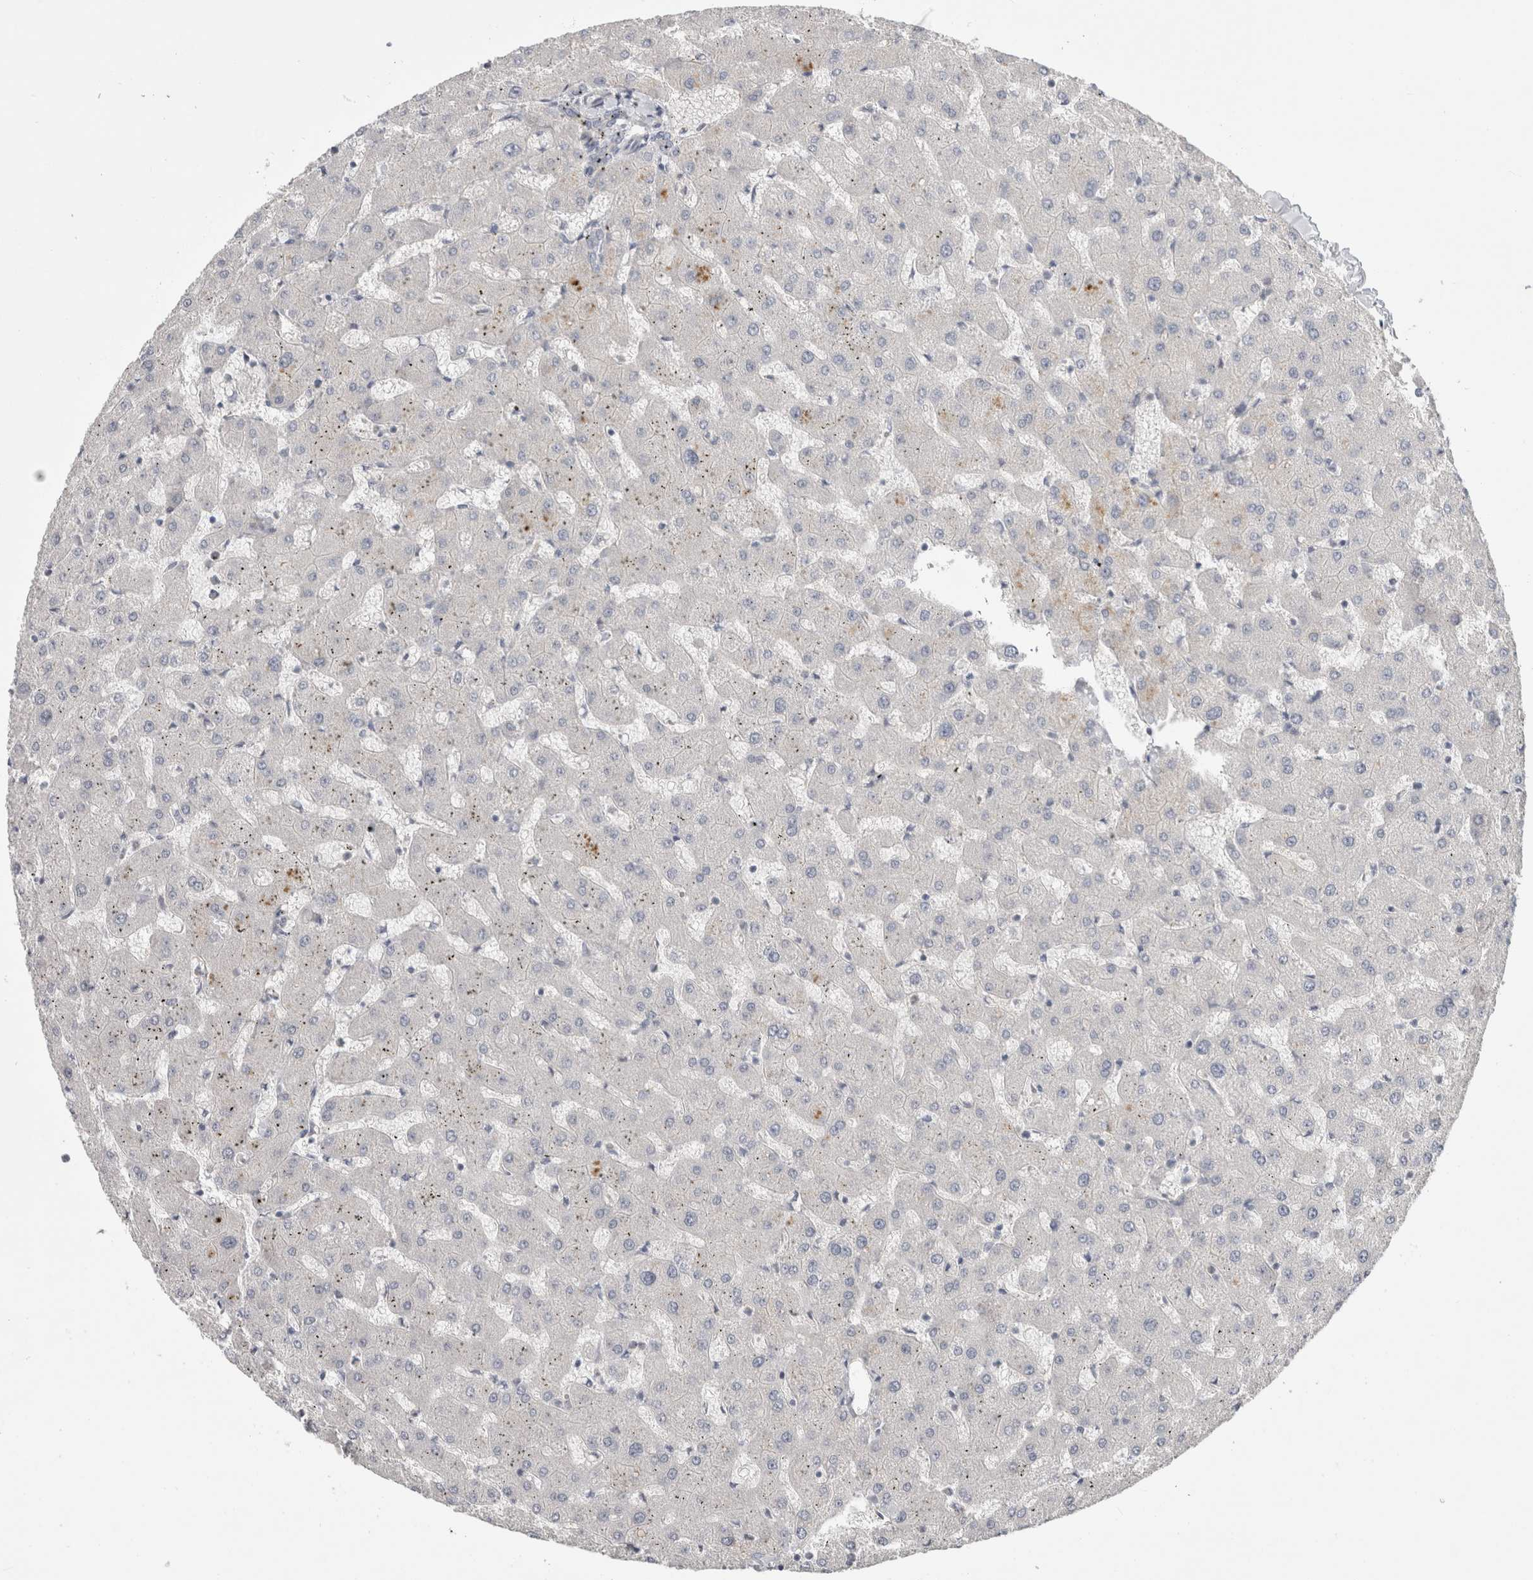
{"staining": {"intensity": "negative", "quantity": "none", "location": "none"}, "tissue": "liver", "cell_type": "Cholangiocytes", "image_type": "normal", "snomed": [{"axis": "morphology", "description": "Normal tissue, NOS"}, {"axis": "topography", "description": "Liver"}], "caption": "IHC micrograph of normal human liver stained for a protein (brown), which exhibits no expression in cholangiocytes.", "gene": "CERS3", "patient": {"sex": "female", "age": 63}}